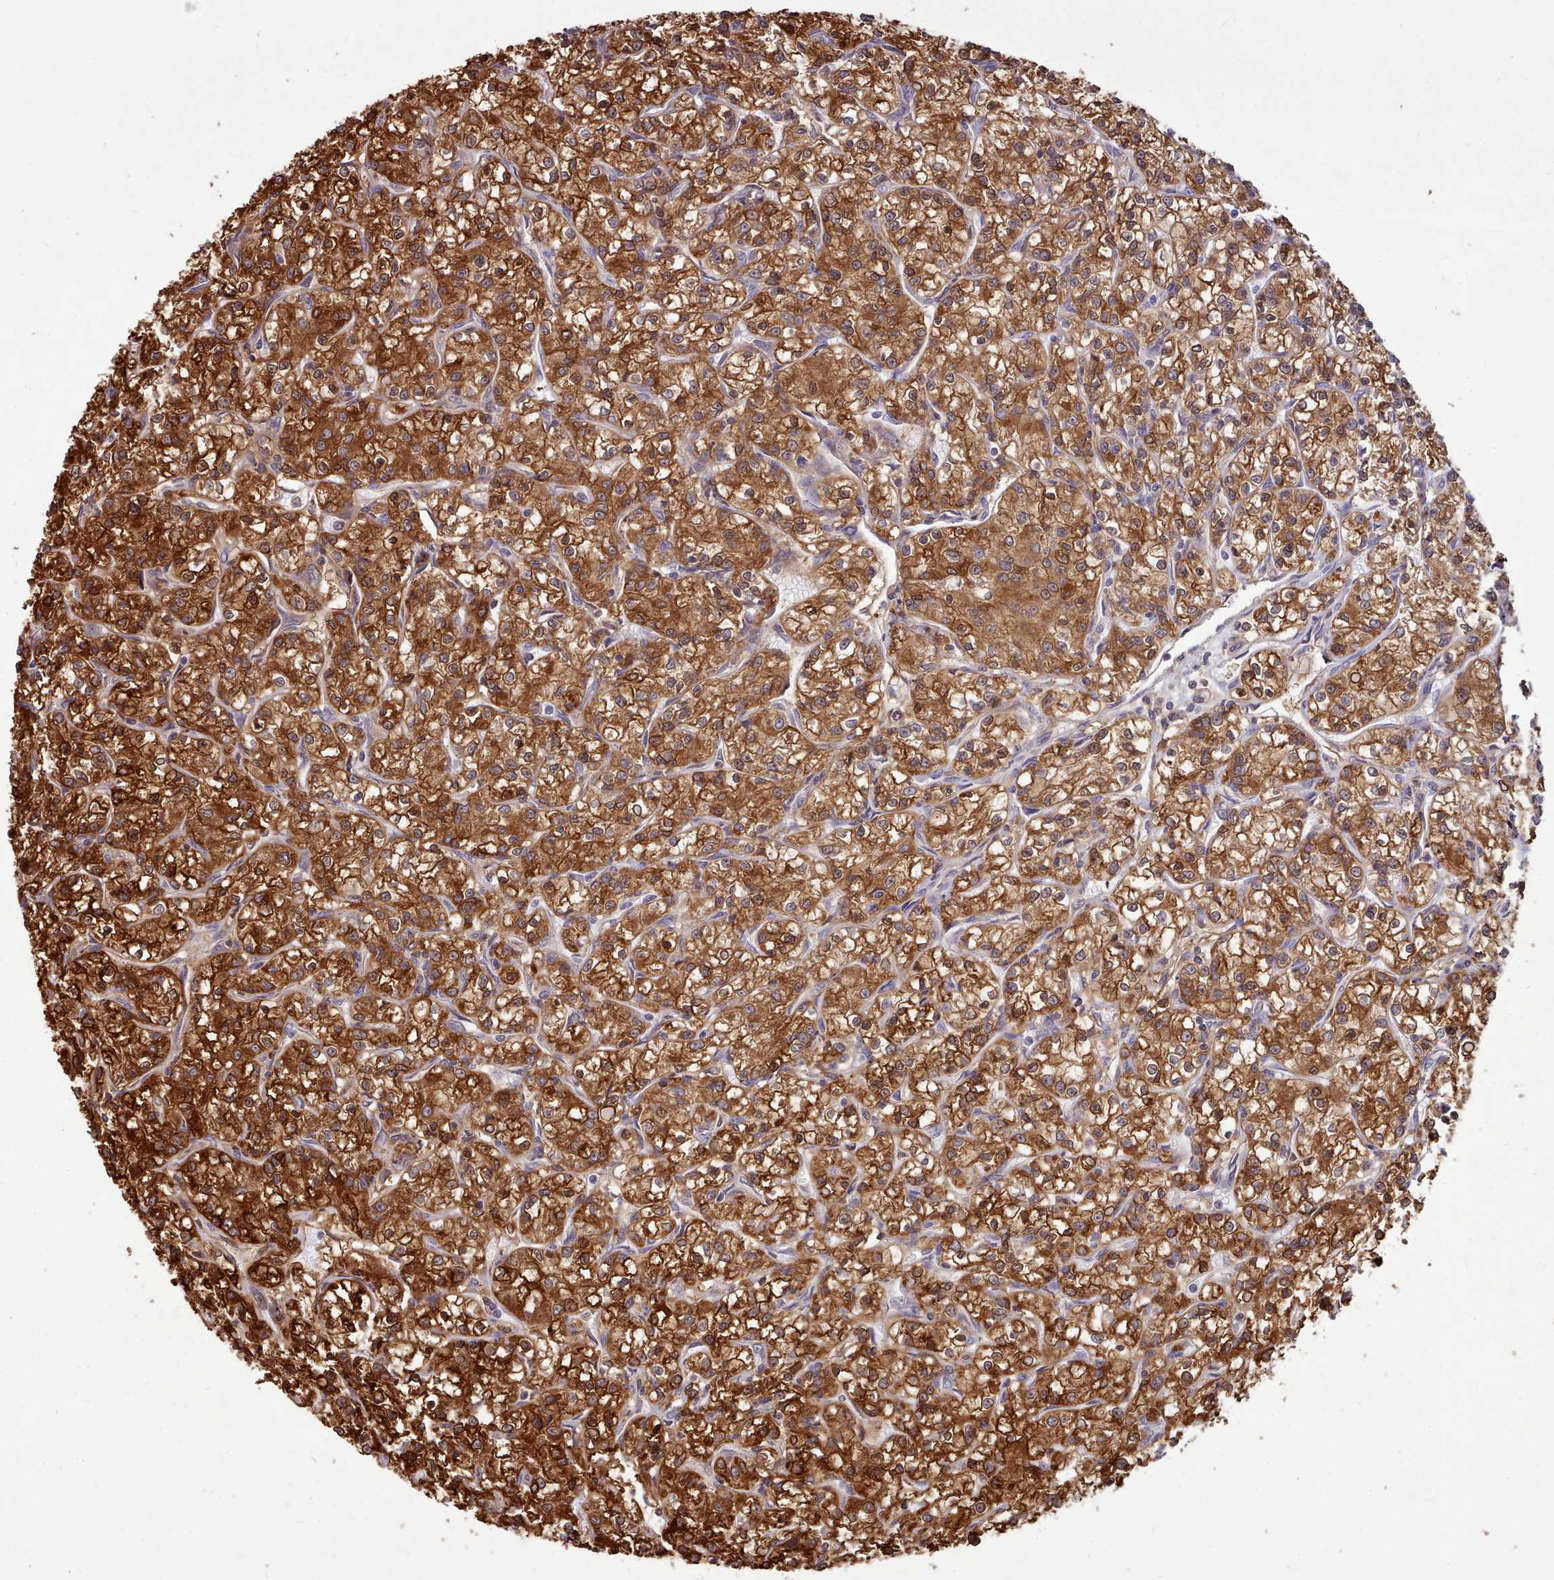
{"staining": {"intensity": "strong", "quantity": ">75%", "location": "cytoplasmic/membranous"}, "tissue": "renal cancer", "cell_type": "Tumor cells", "image_type": "cancer", "snomed": [{"axis": "morphology", "description": "Adenocarcinoma, NOS"}, {"axis": "topography", "description": "Kidney"}], "caption": "Immunohistochemistry of human renal adenocarcinoma exhibits high levels of strong cytoplasmic/membranous staining in approximately >75% of tumor cells.", "gene": "SLC4A9", "patient": {"sex": "female", "age": 59}}